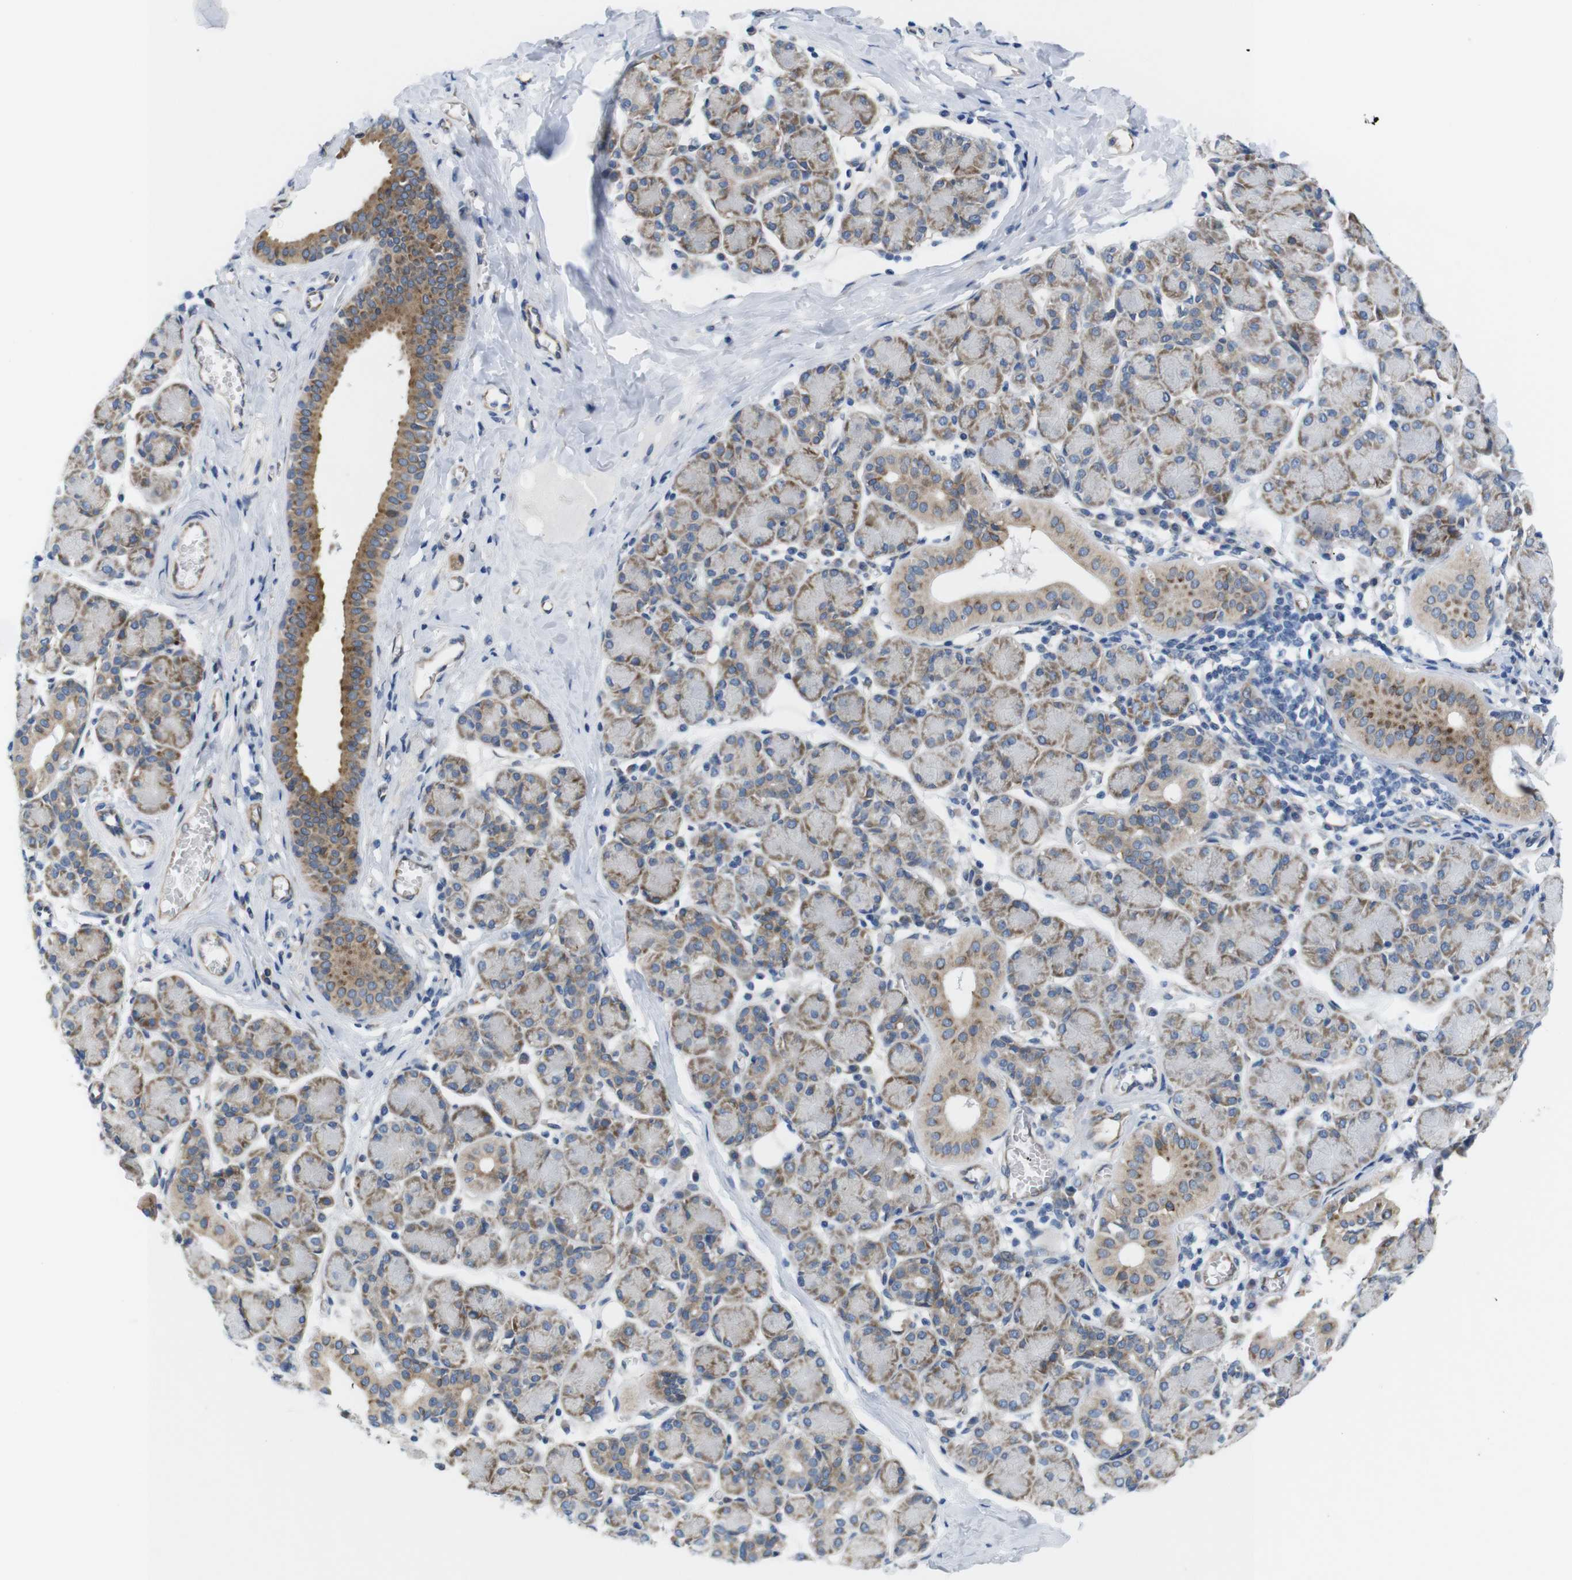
{"staining": {"intensity": "moderate", "quantity": "25%-75%", "location": "cytoplasmic/membranous"}, "tissue": "salivary gland", "cell_type": "Glandular cells", "image_type": "normal", "snomed": [{"axis": "morphology", "description": "Normal tissue, NOS"}, {"axis": "morphology", "description": "Inflammation, NOS"}, {"axis": "topography", "description": "Lymph node"}, {"axis": "topography", "description": "Salivary gland"}], "caption": "Immunohistochemical staining of benign salivary gland shows medium levels of moderate cytoplasmic/membranous staining in about 25%-75% of glandular cells. Immunohistochemistry (ihc) stains the protein in brown and the nuclei are stained blue.", "gene": "HACD3", "patient": {"sex": "male", "age": 3}}